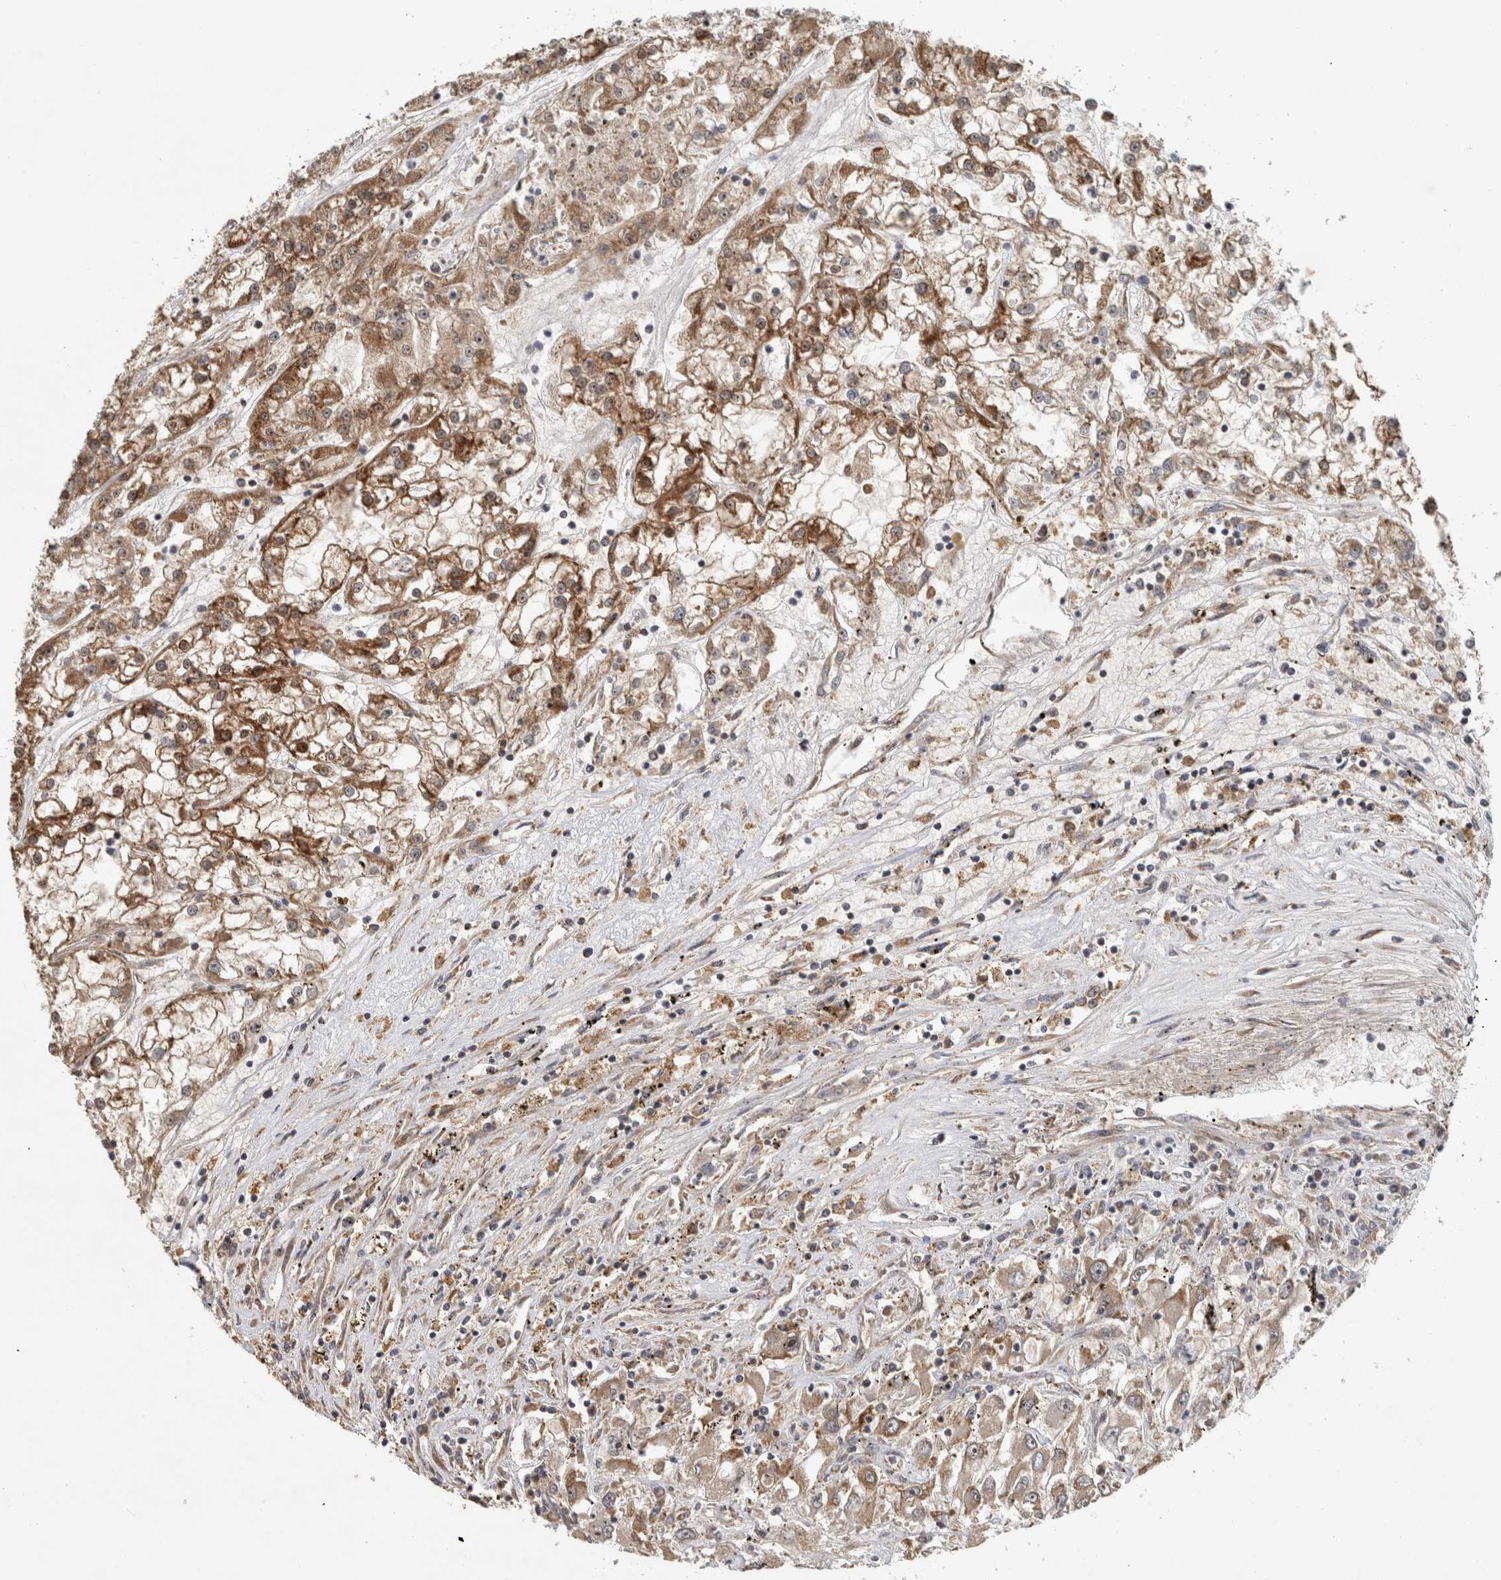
{"staining": {"intensity": "moderate", "quantity": ">75%", "location": "cytoplasmic/membranous"}, "tissue": "renal cancer", "cell_type": "Tumor cells", "image_type": "cancer", "snomed": [{"axis": "morphology", "description": "Adenocarcinoma, NOS"}, {"axis": "topography", "description": "Kidney"}], "caption": "Renal cancer stained for a protein (brown) reveals moderate cytoplasmic/membranous positive staining in about >75% of tumor cells.", "gene": "GPR137B", "patient": {"sex": "female", "age": 52}}